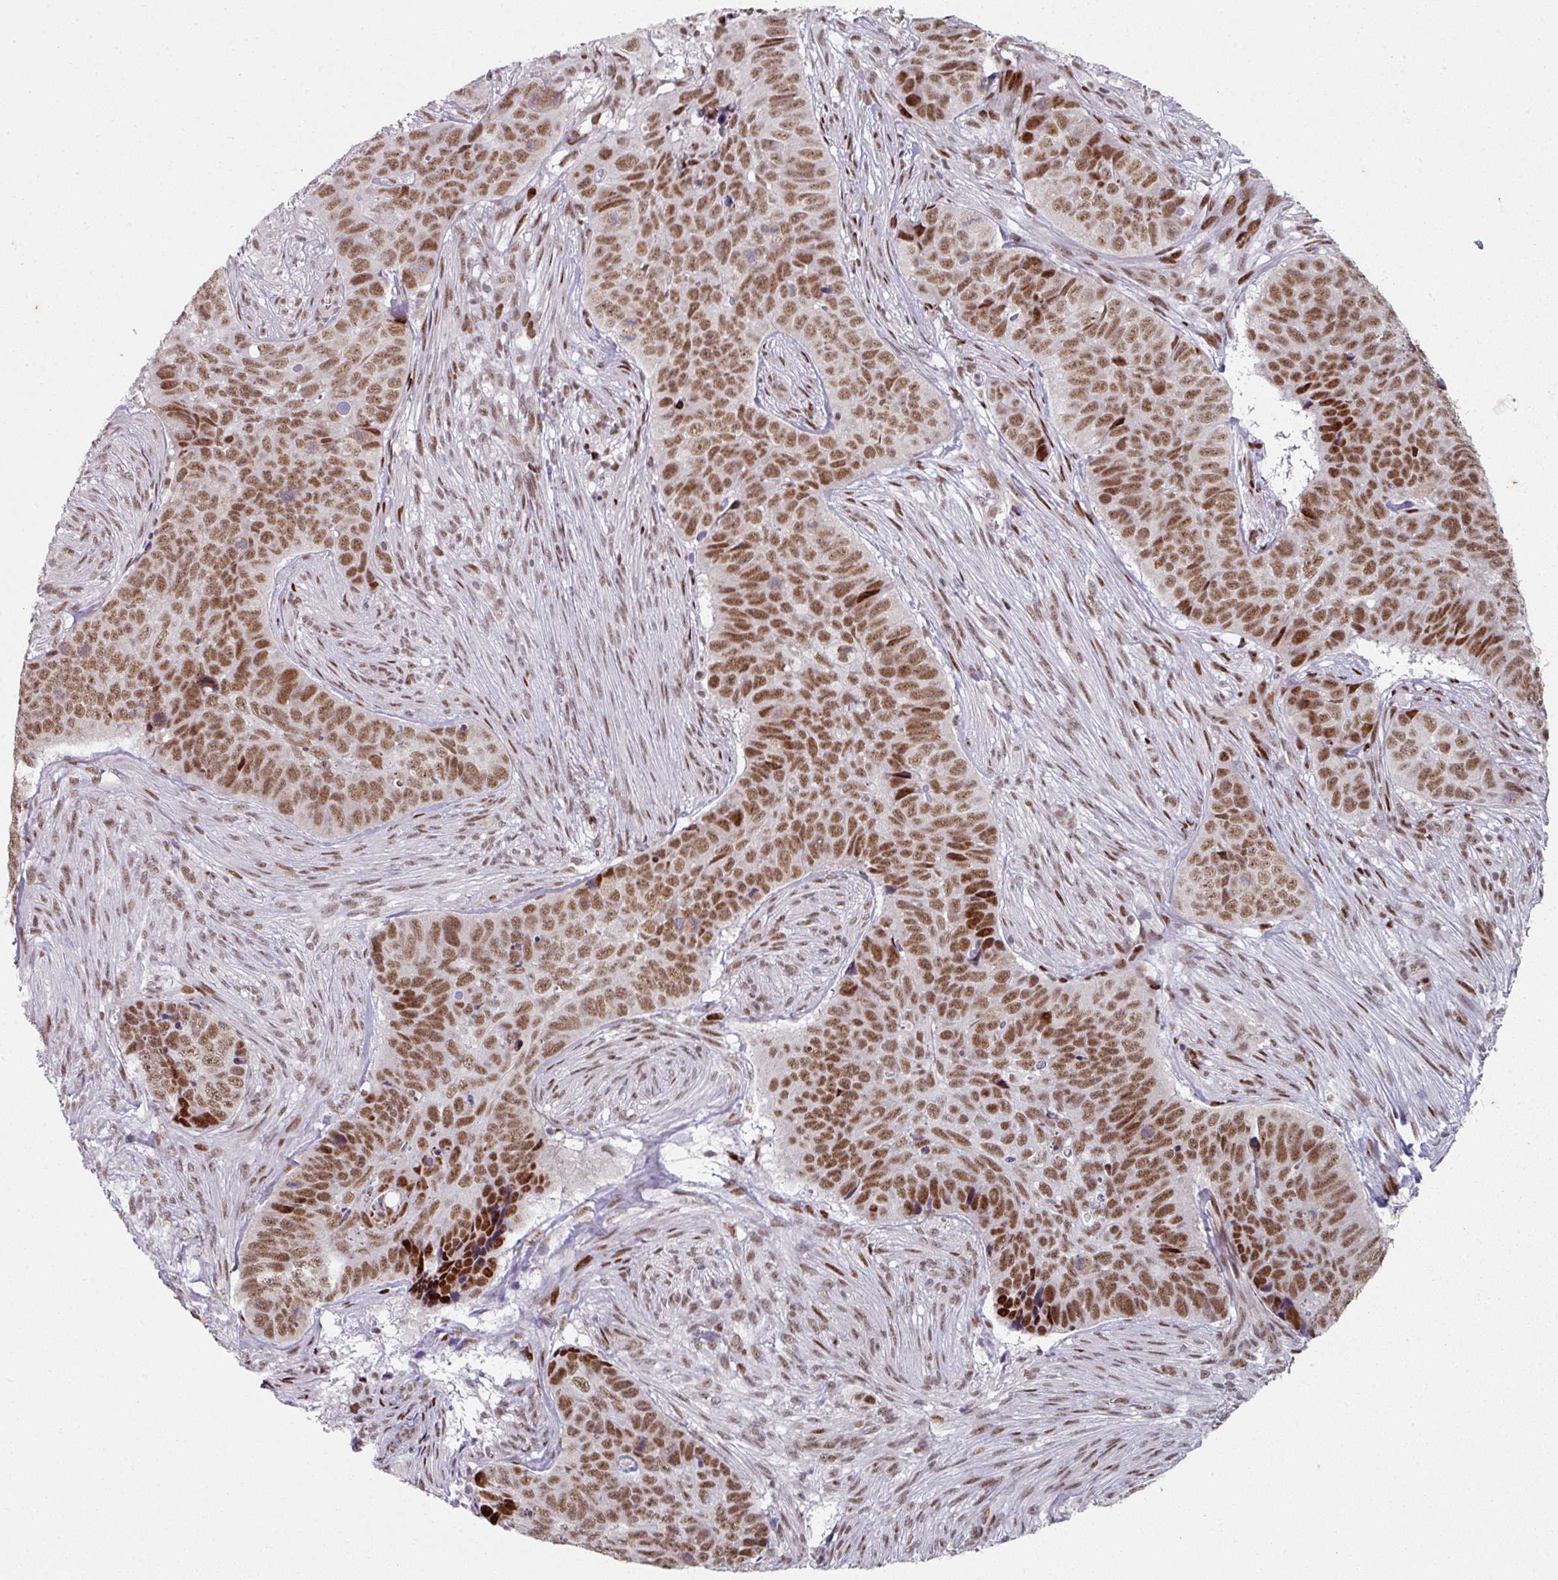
{"staining": {"intensity": "moderate", "quantity": ">75%", "location": "nuclear"}, "tissue": "skin cancer", "cell_type": "Tumor cells", "image_type": "cancer", "snomed": [{"axis": "morphology", "description": "Basal cell carcinoma"}, {"axis": "topography", "description": "Skin"}], "caption": "Immunohistochemical staining of human skin cancer displays medium levels of moderate nuclear expression in about >75% of tumor cells. Using DAB (3,3'-diaminobenzidine) (brown) and hematoxylin (blue) stains, captured at high magnification using brightfield microscopy.", "gene": "SF3B5", "patient": {"sex": "female", "age": 82}}